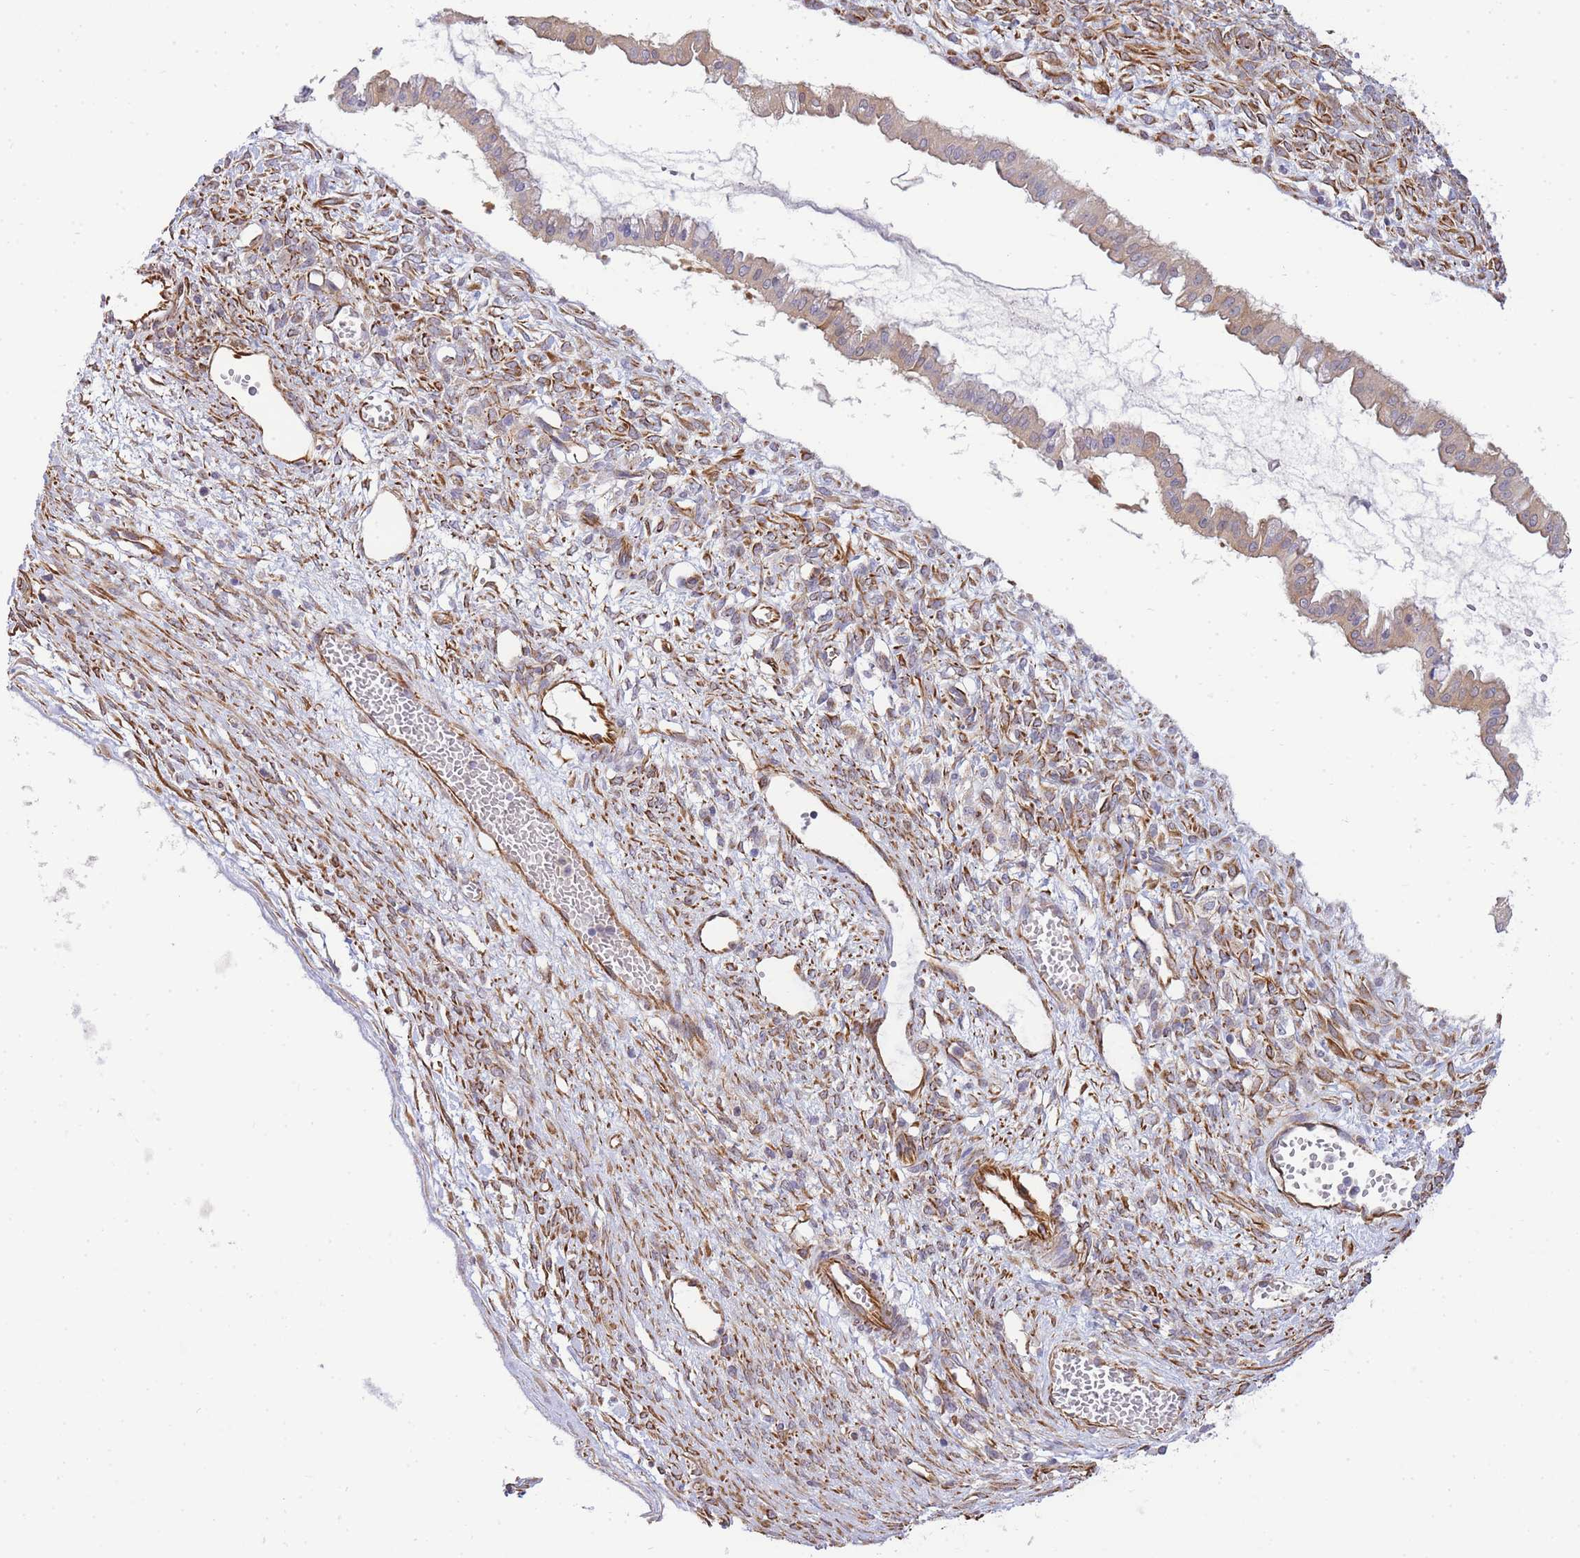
{"staining": {"intensity": "weak", "quantity": "25%-75%", "location": "cytoplasmic/membranous"}, "tissue": "ovarian cancer", "cell_type": "Tumor cells", "image_type": "cancer", "snomed": [{"axis": "morphology", "description": "Cystadenocarcinoma, mucinous, NOS"}, {"axis": "topography", "description": "Ovary"}], "caption": "Immunohistochemical staining of ovarian cancer (mucinous cystadenocarcinoma) reveals weak cytoplasmic/membranous protein positivity in approximately 25%-75% of tumor cells.", "gene": "ECPAS", "patient": {"sex": "female", "age": 73}}